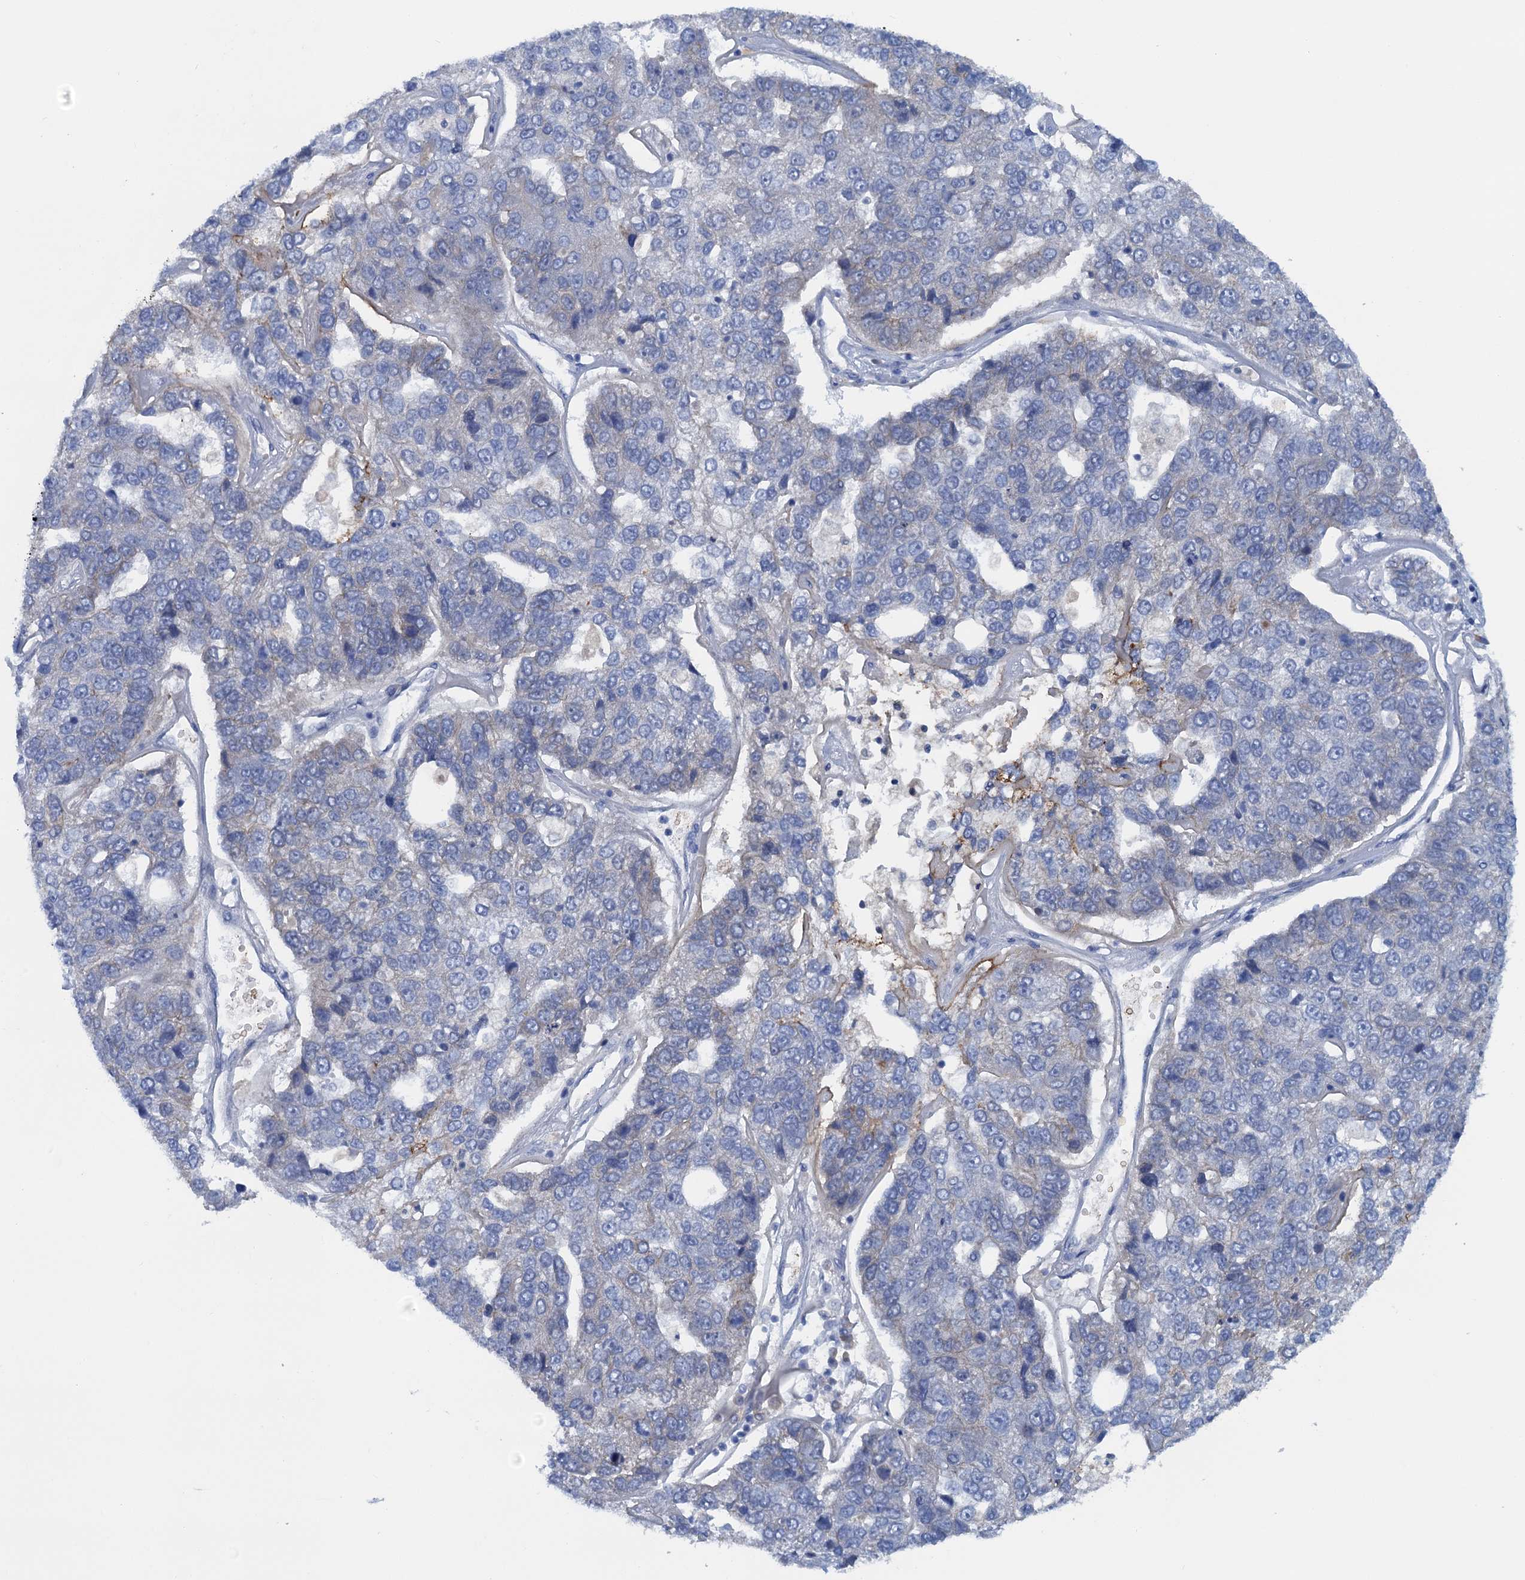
{"staining": {"intensity": "negative", "quantity": "none", "location": "none"}, "tissue": "pancreatic cancer", "cell_type": "Tumor cells", "image_type": "cancer", "snomed": [{"axis": "morphology", "description": "Adenocarcinoma, NOS"}, {"axis": "topography", "description": "Pancreas"}], "caption": "A photomicrograph of pancreatic adenocarcinoma stained for a protein displays no brown staining in tumor cells.", "gene": "MYADML2", "patient": {"sex": "female", "age": 61}}